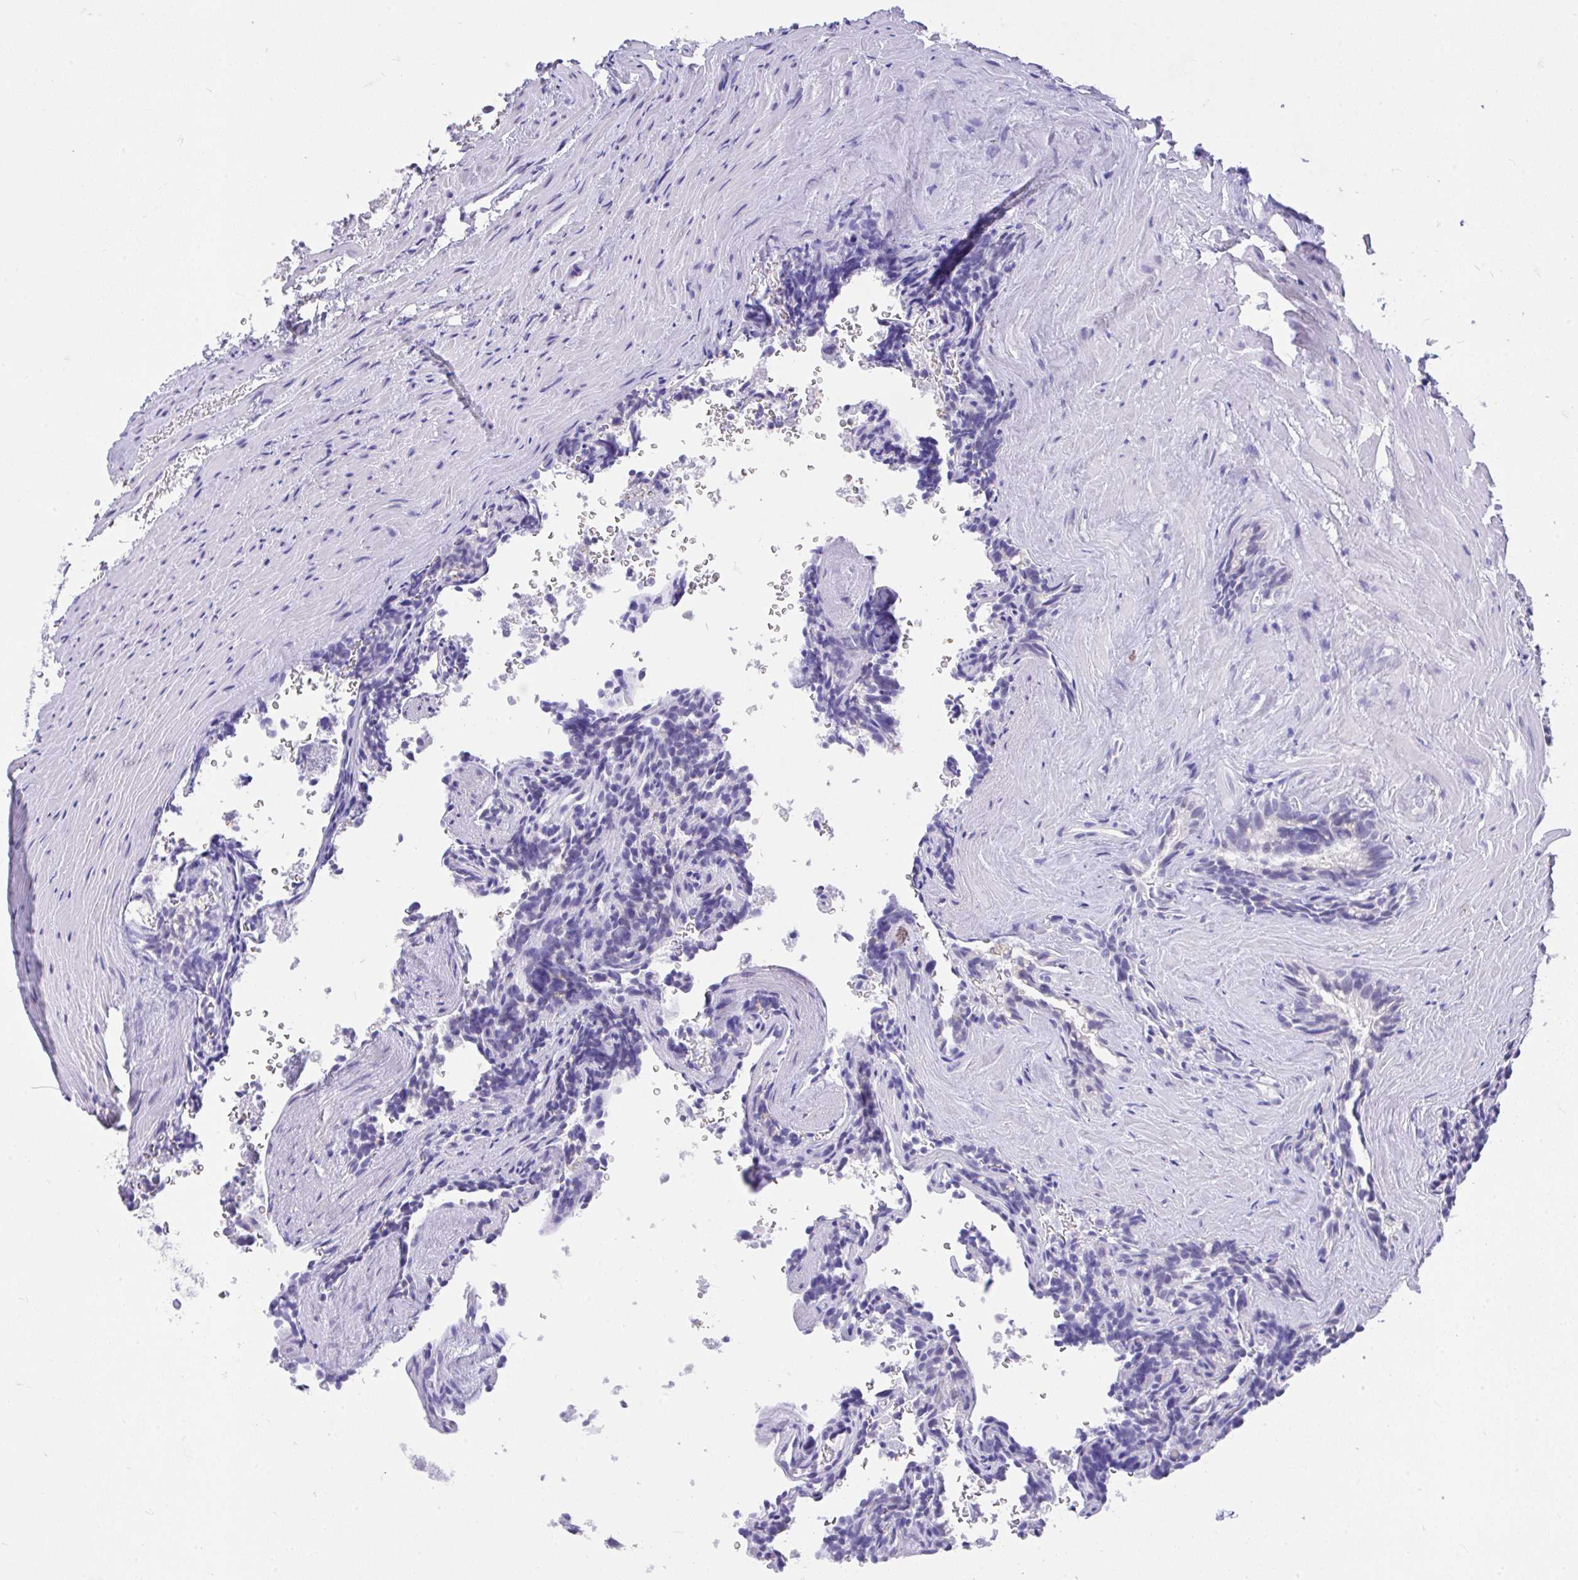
{"staining": {"intensity": "negative", "quantity": "none", "location": "none"}, "tissue": "seminal vesicle", "cell_type": "Glandular cells", "image_type": "normal", "snomed": [{"axis": "morphology", "description": "Normal tissue, NOS"}, {"axis": "topography", "description": "Seminal veicle"}], "caption": "The immunohistochemistry (IHC) histopathology image has no significant staining in glandular cells of seminal vesicle.", "gene": "MS4A12", "patient": {"sex": "male", "age": 47}}